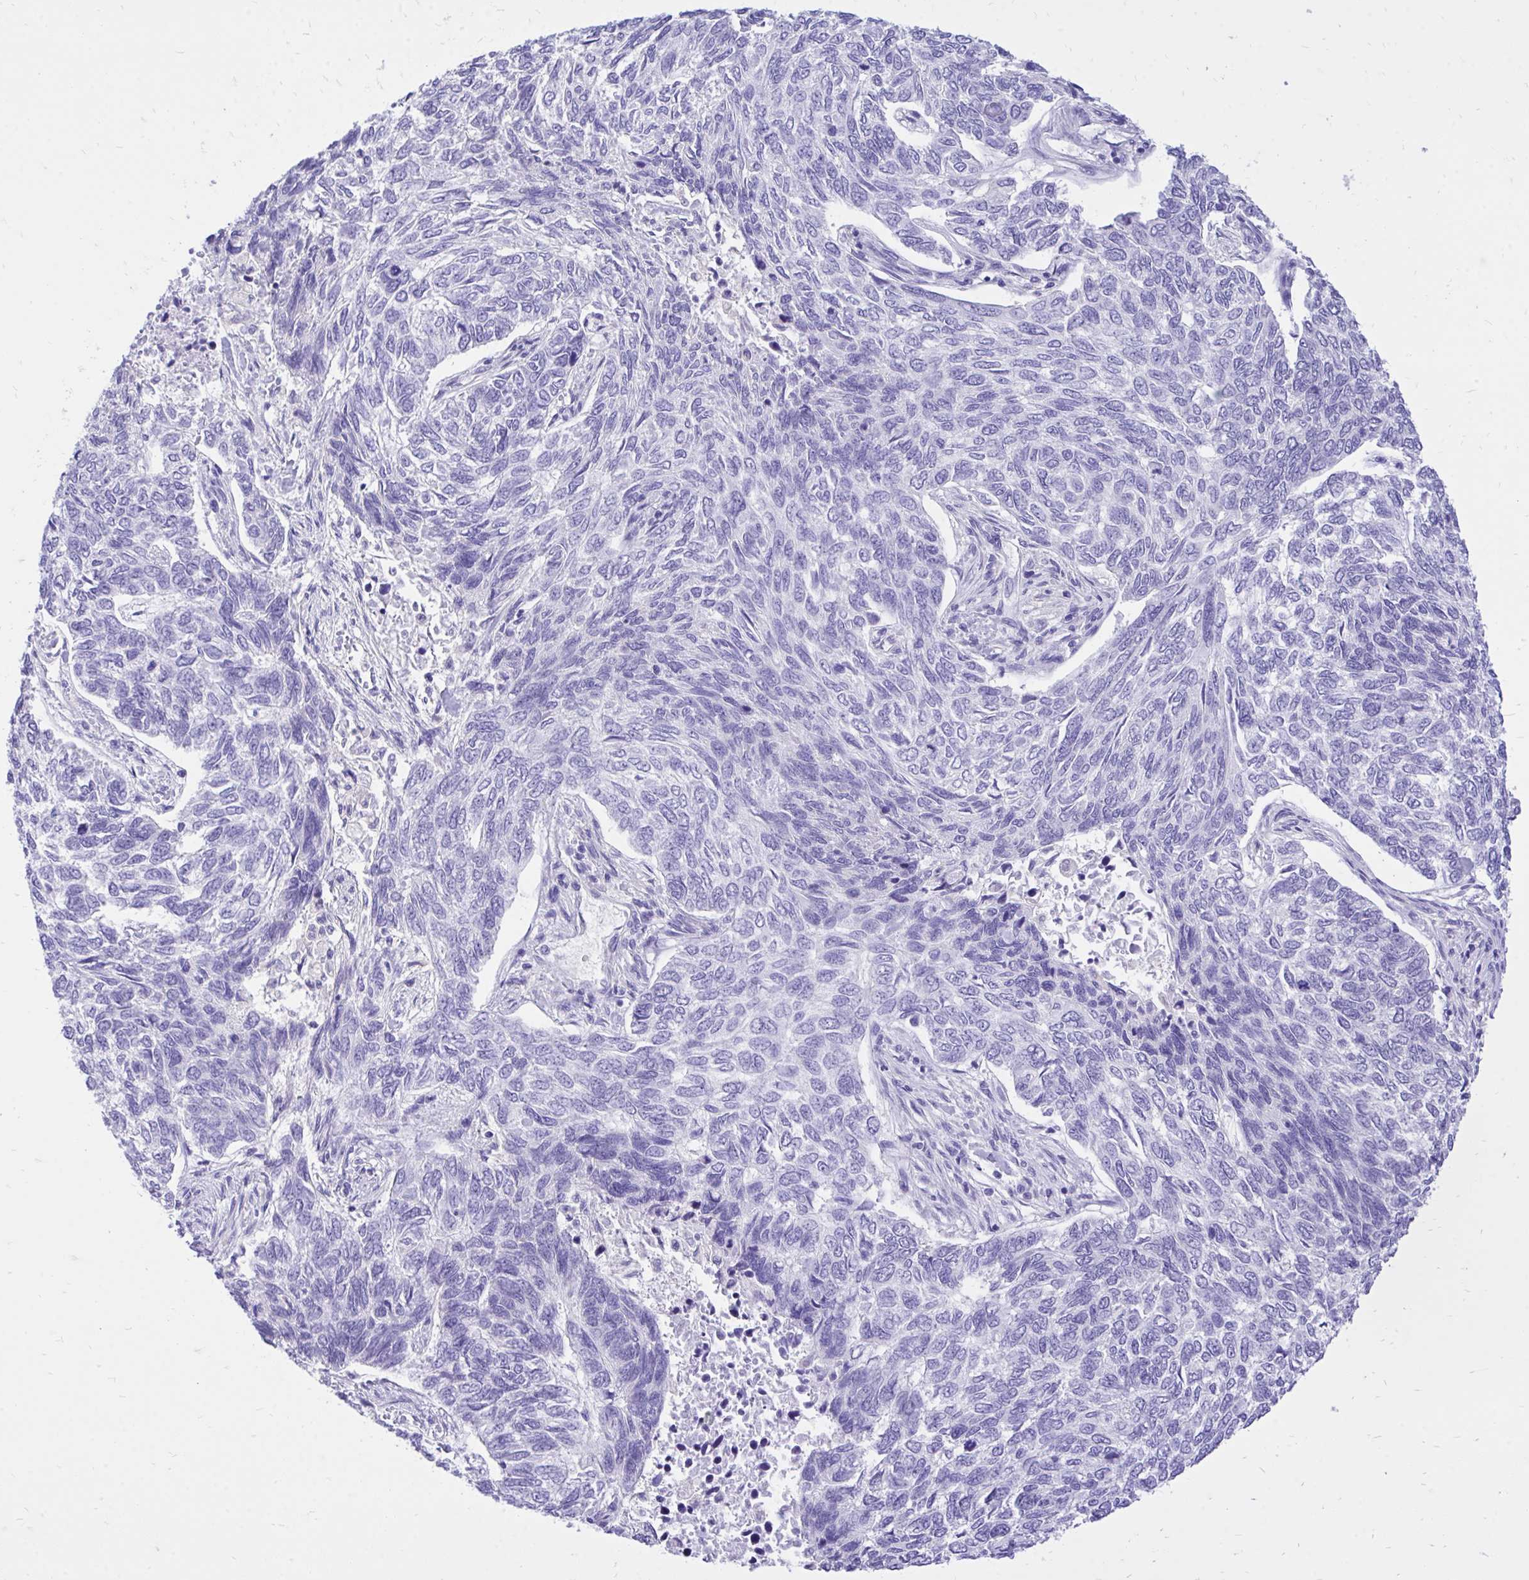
{"staining": {"intensity": "negative", "quantity": "none", "location": "none"}, "tissue": "skin cancer", "cell_type": "Tumor cells", "image_type": "cancer", "snomed": [{"axis": "morphology", "description": "Basal cell carcinoma"}, {"axis": "topography", "description": "Skin"}], "caption": "IHC histopathology image of neoplastic tissue: human skin cancer stained with DAB shows no significant protein positivity in tumor cells. (DAB (3,3'-diaminobenzidine) immunohistochemistry, high magnification).", "gene": "MON1A", "patient": {"sex": "female", "age": 65}}